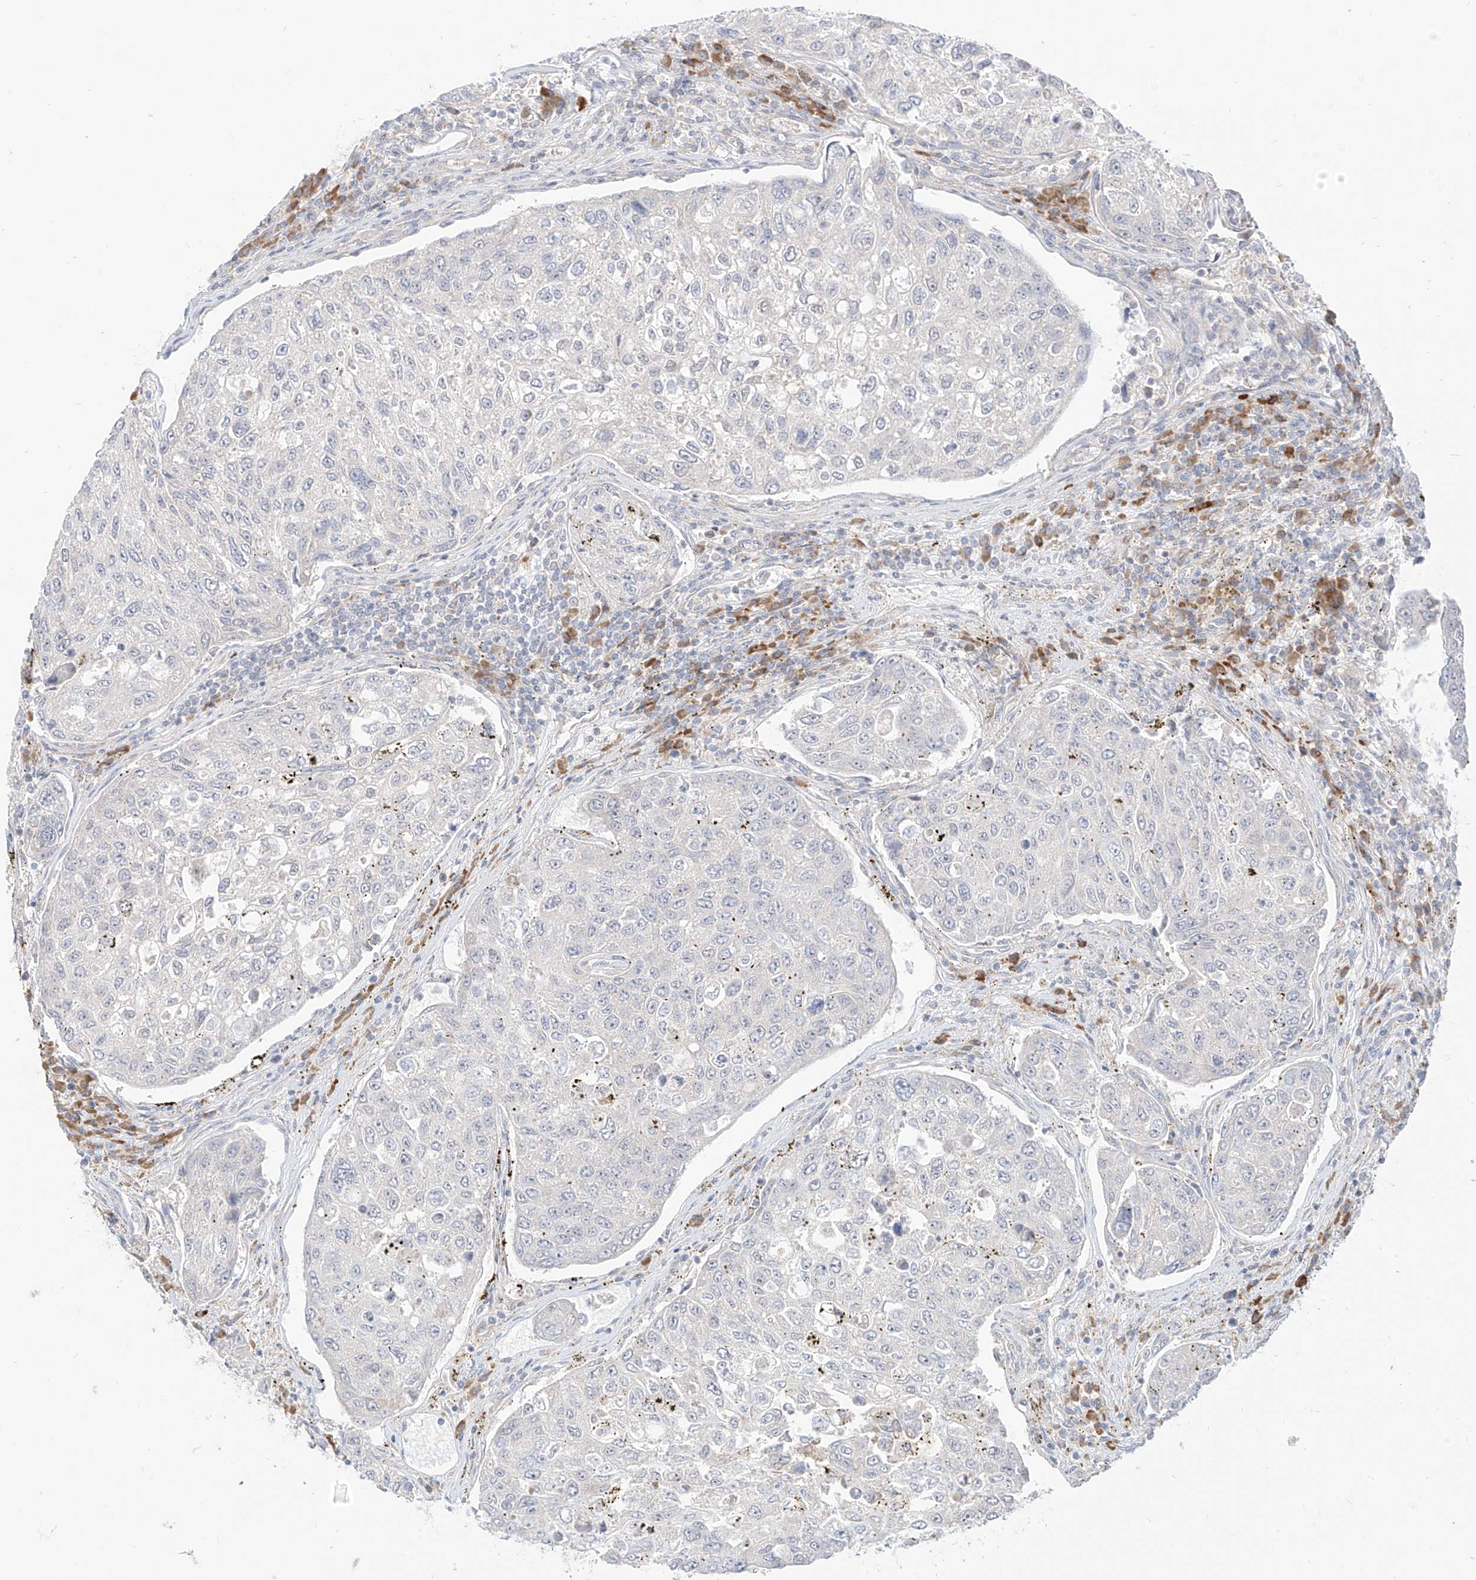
{"staining": {"intensity": "negative", "quantity": "none", "location": "none"}, "tissue": "urothelial cancer", "cell_type": "Tumor cells", "image_type": "cancer", "snomed": [{"axis": "morphology", "description": "Urothelial carcinoma, High grade"}, {"axis": "topography", "description": "Lymph node"}, {"axis": "topography", "description": "Urinary bladder"}], "caption": "IHC of urothelial cancer demonstrates no staining in tumor cells.", "gene": "SYTL3", "patient": {"sex": "male", "age": 51}}